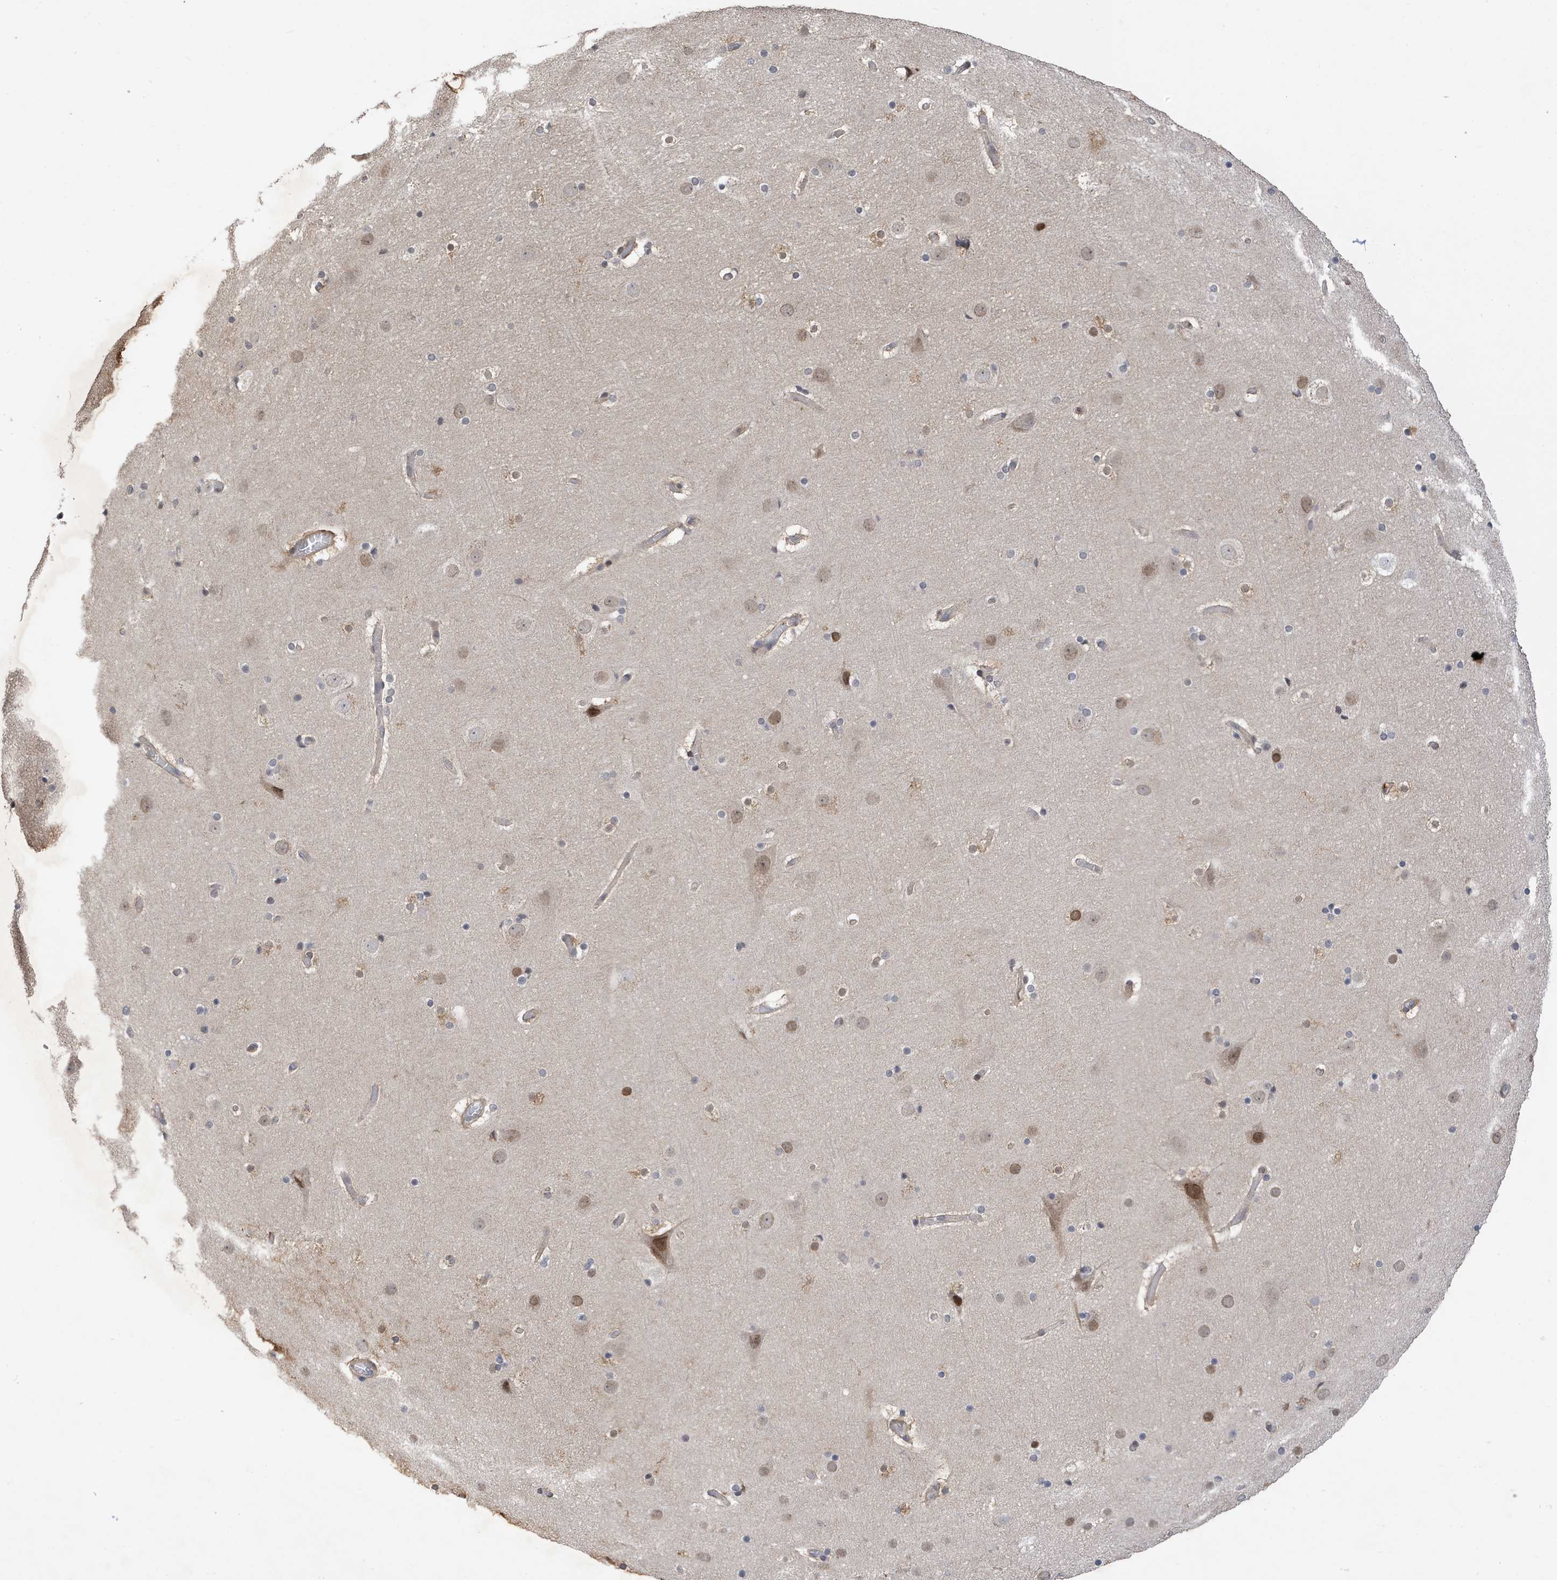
{"staining": {"intensity": "negative", "quantity": "none", "location": "none"}, "tissue": "cerebral cortex", "cell_type": "Endothelial cells", "image_type": "normal", "snomed": [{"axis": "morphology", "description": "Normal tissue, NOS"}, {"axis": "topography", "description": "Cerebral cortex"}], "caption": "The histopathology image shows no significant staining in endothelial cells of cerebral cortex. (DAB IHC, high magnification).", "gene": "TAB3", "patient": {"sex": "male", "age": 57}}